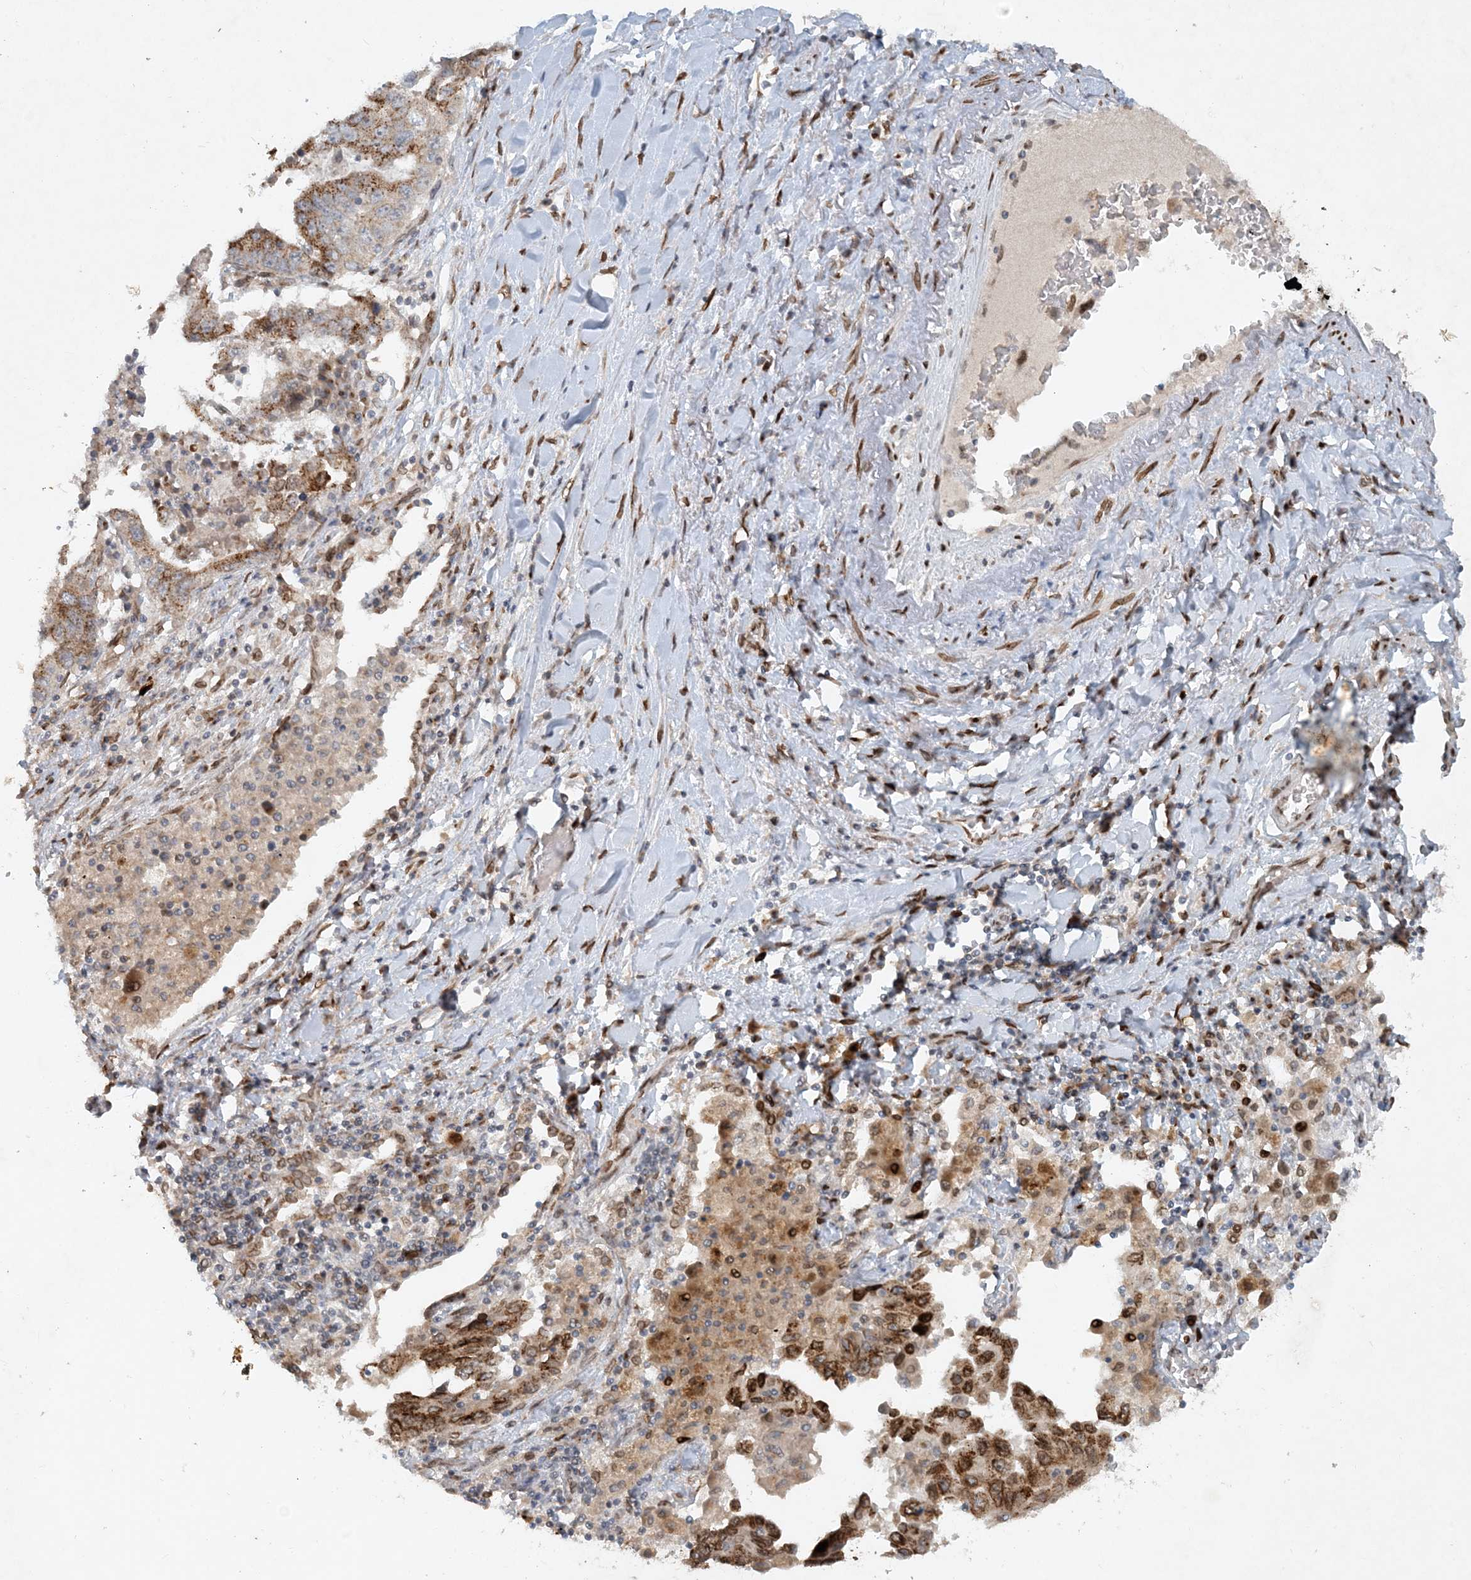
{"staining": {"intensity": "strong", "quantity": "25%-75%", "location": "cytoplasmic/membranous"}, "tissue": "lung cancer", "cell_type": "Tumor cells", "image_type": "cancer", "snomed": [{"axis": "morphology", "description": "Adenocarcinoma, NOS"}, {"axis": "topography", "description": "Lung"}], "caption": "Lung cancer stained with a brown dye reveals strong cytoplasmic/membranous positive positivity in approximately 25%-75% of tumor cells.", "gene": "SLC35A2", "patient": {"sex": "female", "age": 51}}